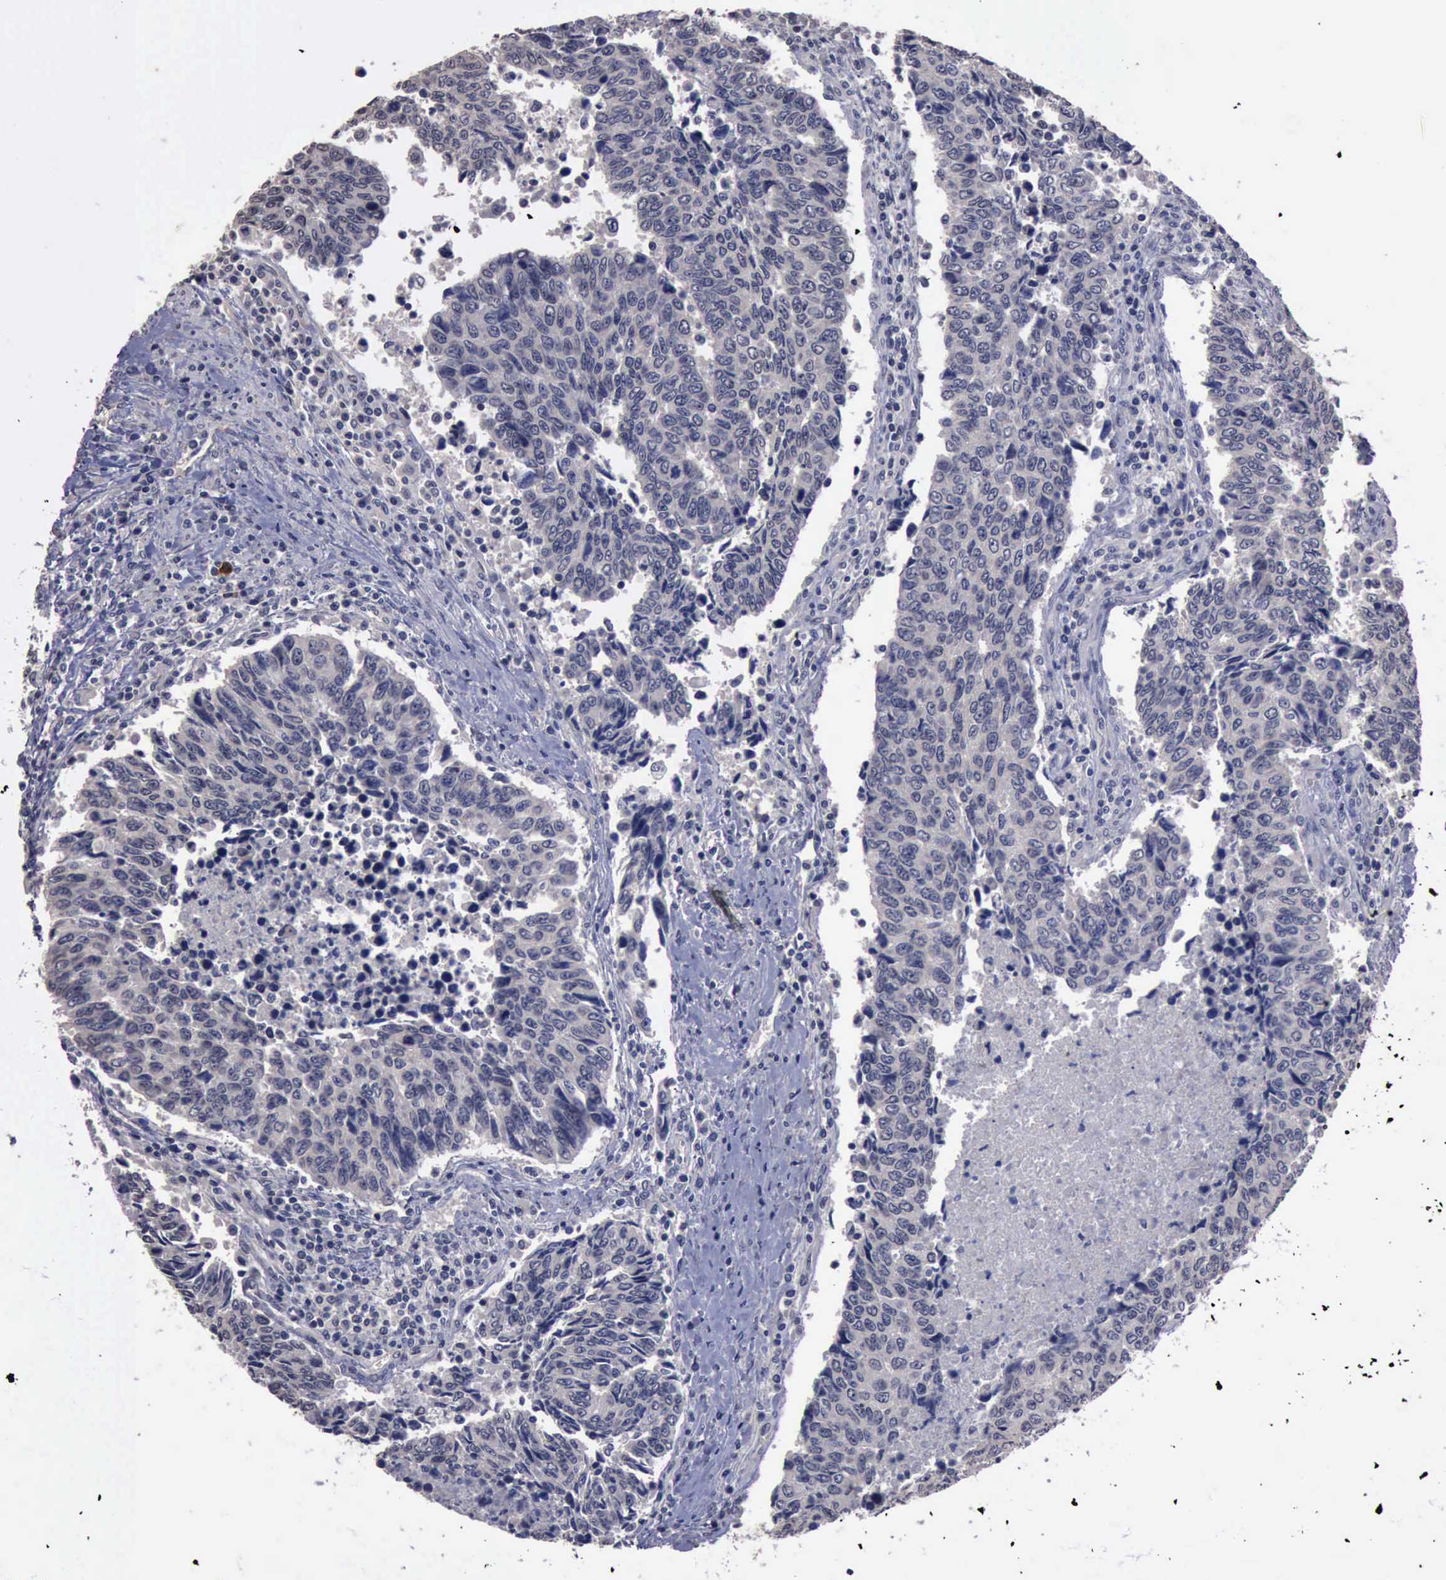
{"staining": {"intensity": "negative", "quantity": "none", "location": "none"}, "tissue": "urothelial cancer", "cell_type": "Tumor cells", "image_type": "cancer", "snomed": [{"axis": "morphology", "description": "Urothelial carcinoma, High grade"}, {"axis": "topography", "description": "Urinary bladder"}], "caption": "Urothelial carcinoma (high-grade) stained for a protein using IHC reveals no expression tumor cells.", "gene": "CRKL", "patient": {"sex": "male", "age": 86}}